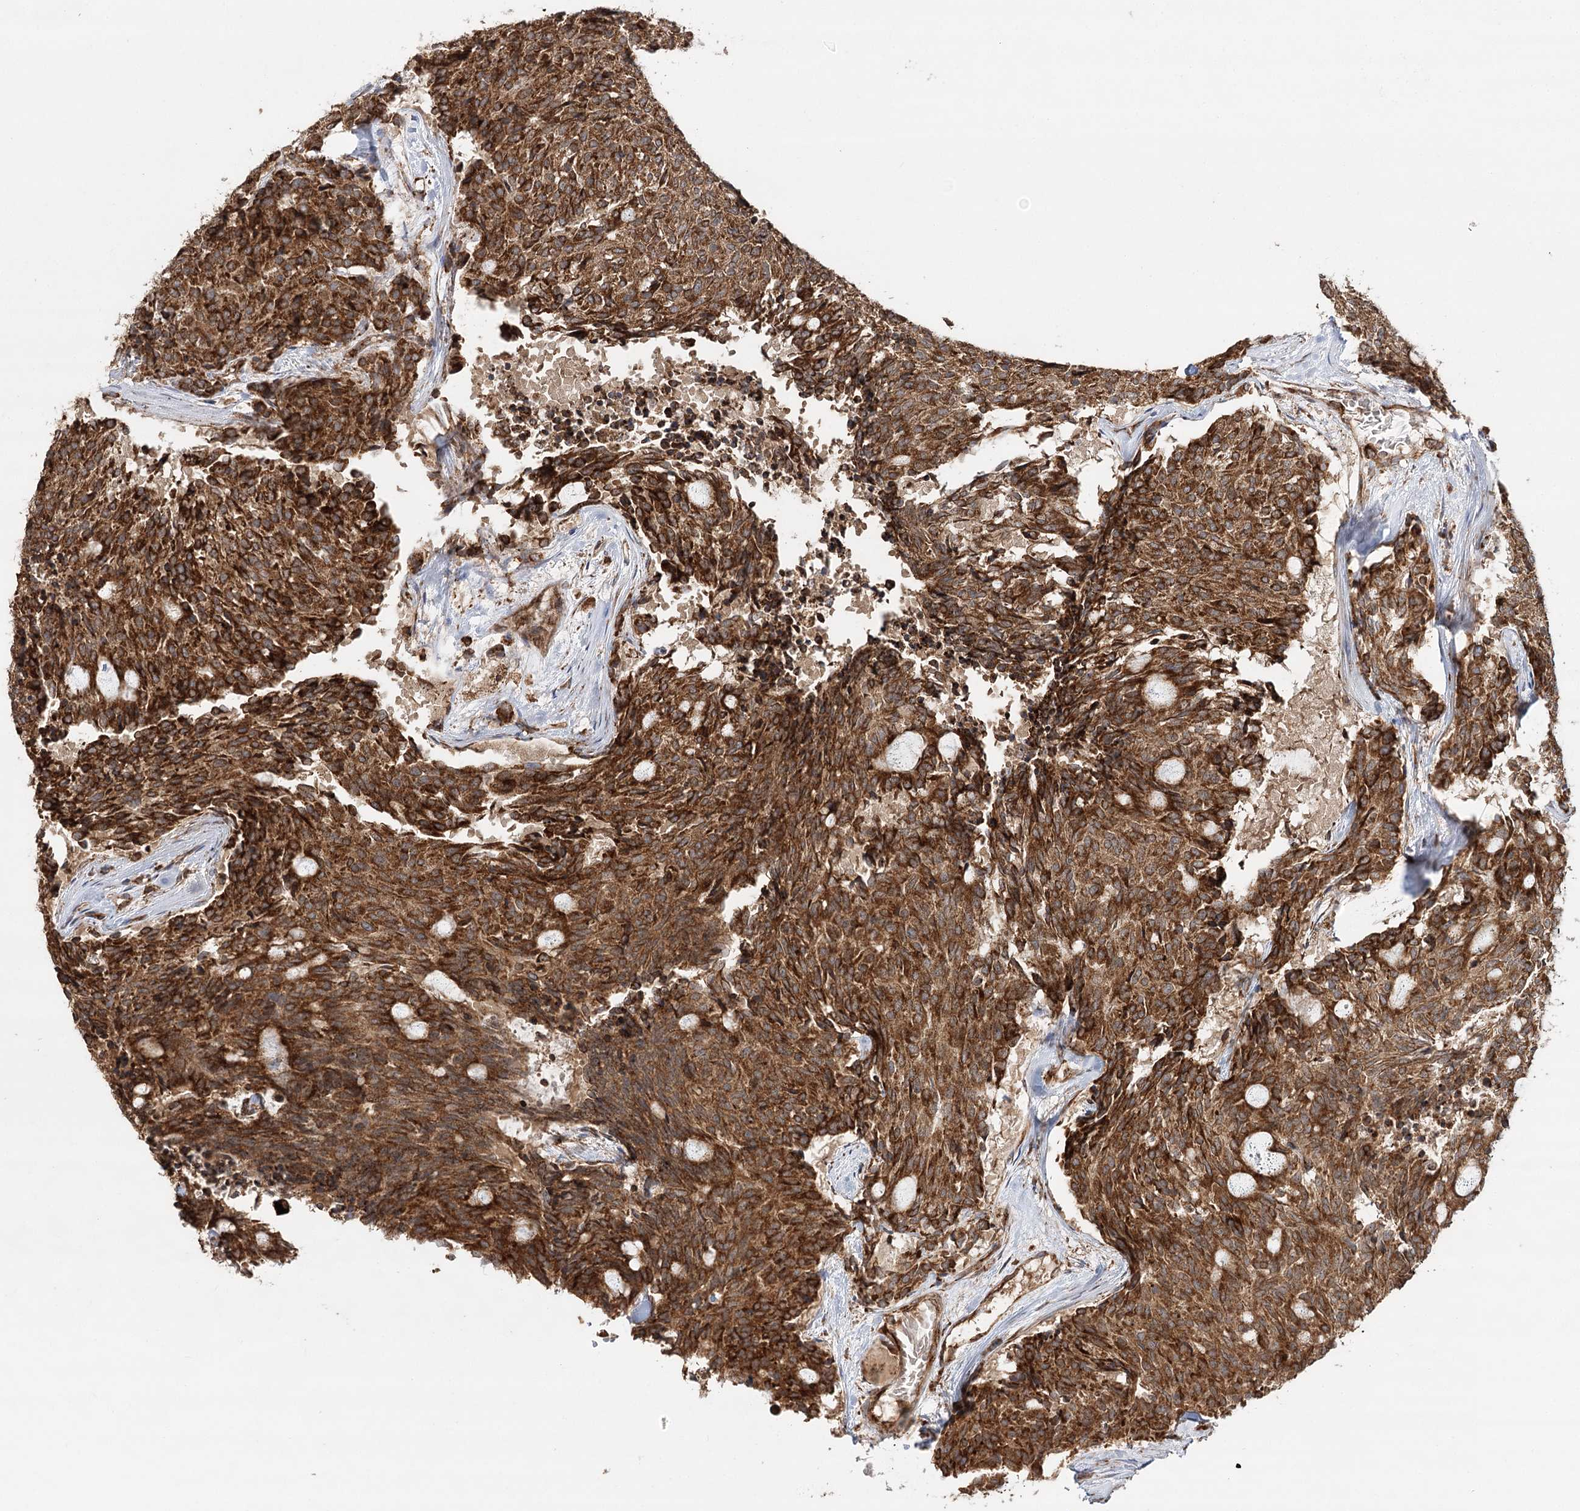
{"staining": {"intensity": "strong", "quantity": ">75%", "location": "cytoplasmic/membranous"}, "tissue": "carcinoid", "cell_type": "Tumor cells", "image_type": "cancer", "snomed": [{"axis": "morphology", "description": "Carcinoid, malignant, NOS"}, {"axis": "topography", "description": "Pancreas"}], "caption": "Protein expression analysis of carcinoid demonstrates strong cytoplasmic/membranous staining in about >75% of tumor cells. (DAB (3,3'-diaminobenzidine) IHC with brightfield microscopy, high magnification).", "gene": "DNAJB14", "patient": {"sex": "female", "age": 54}}